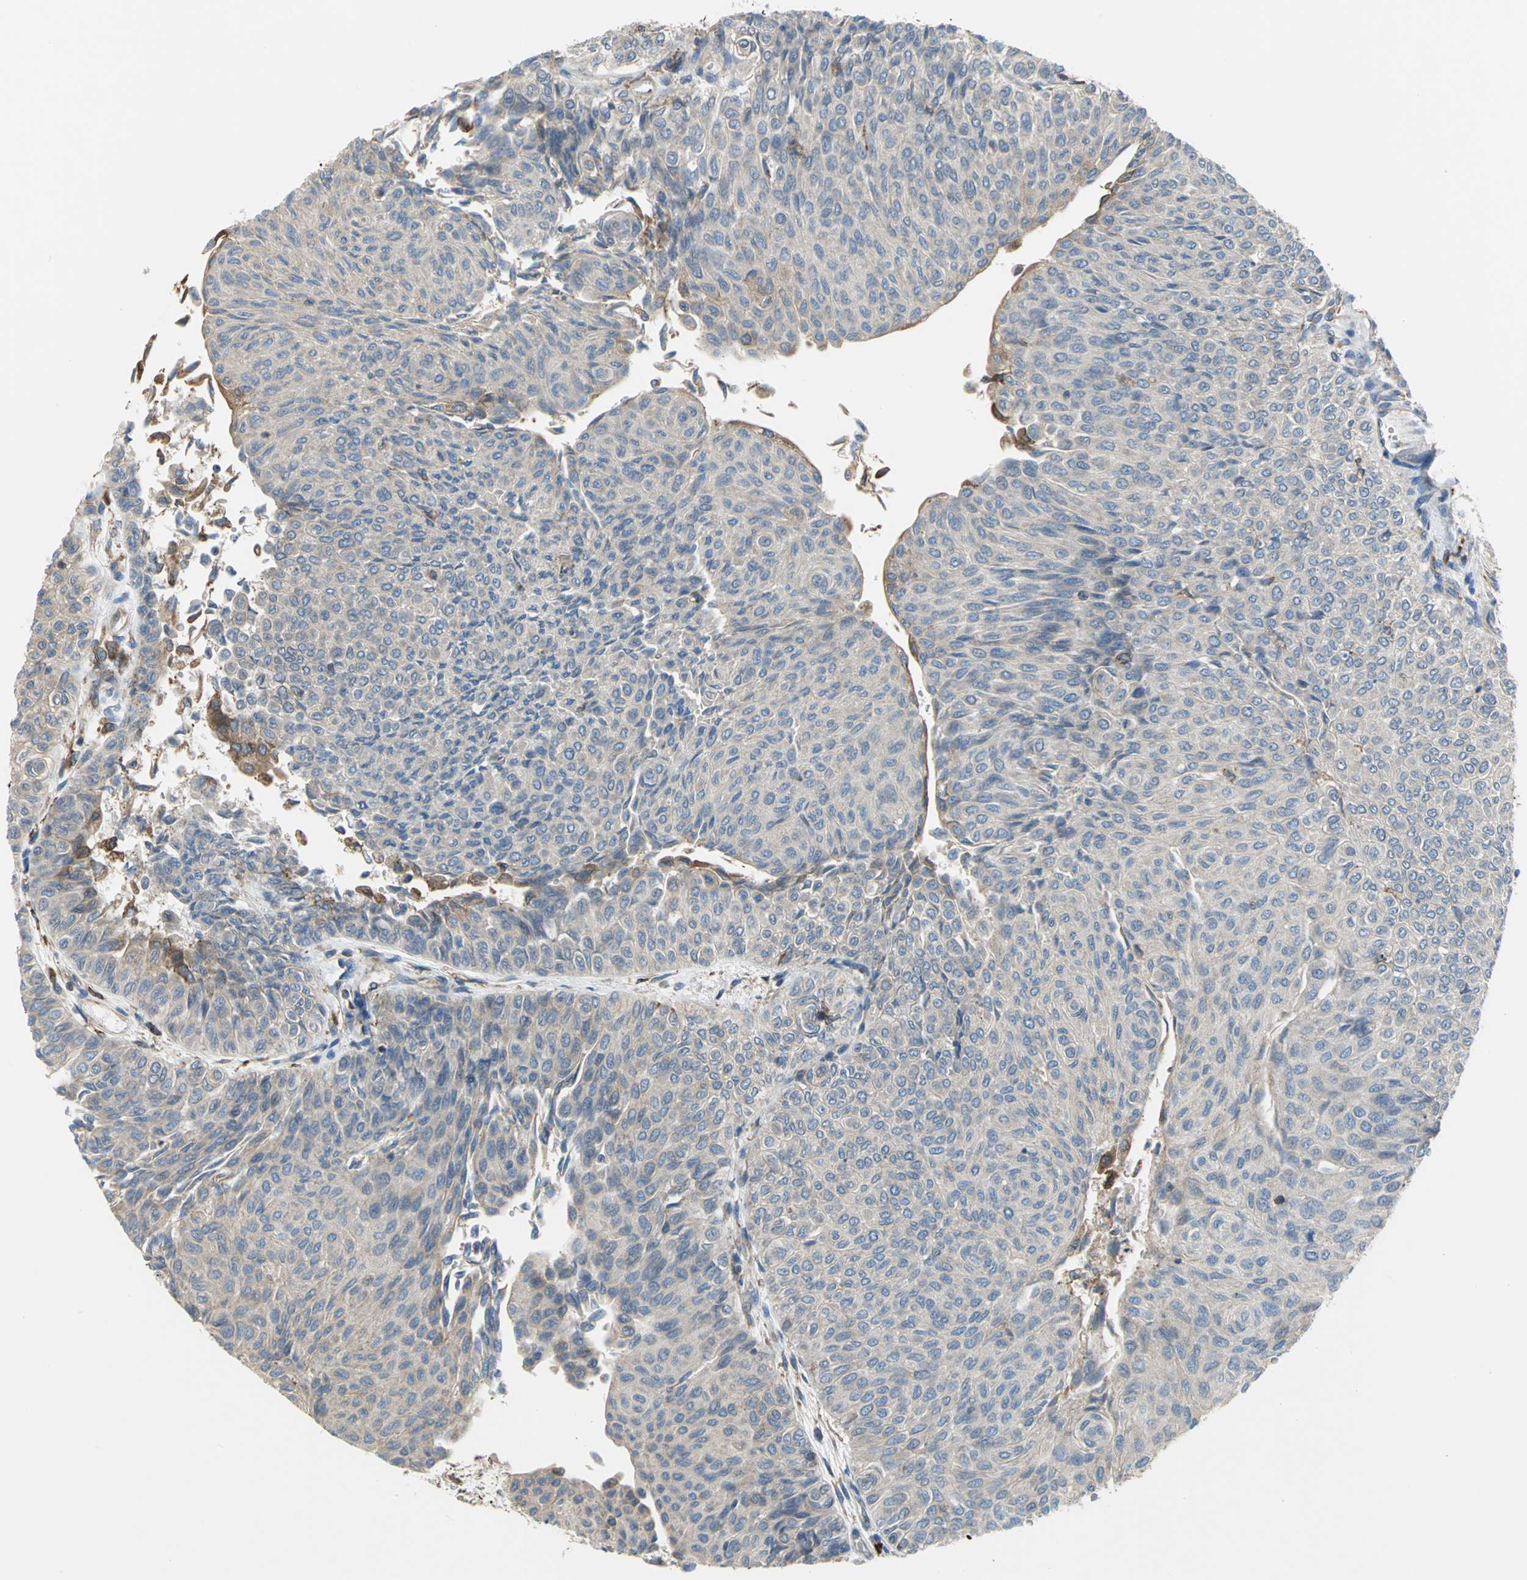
{"staining": {"intensity": "weak", "quantity": "<25%", "location": "cytoplasmic/membranous"}, "tissue": "urothelial cancer", "cell_type": "Tumor cells", "image_type": "cancer", "snomed": [{"axis": "morphology", "description": "Urothelial carcinoma, Low grade"}, {"axis": "topography", "description": "Urinary bladder"}], "caption": "Urothelial carcinoma (low-grade) was stained to show a protein in brown. There is no significant staining in tumor cells. (Brightfield microscopy of DAB IHC at high magnification).", "gene": "SDF2L1", "patient": {"sex": "male", "age": 78}}